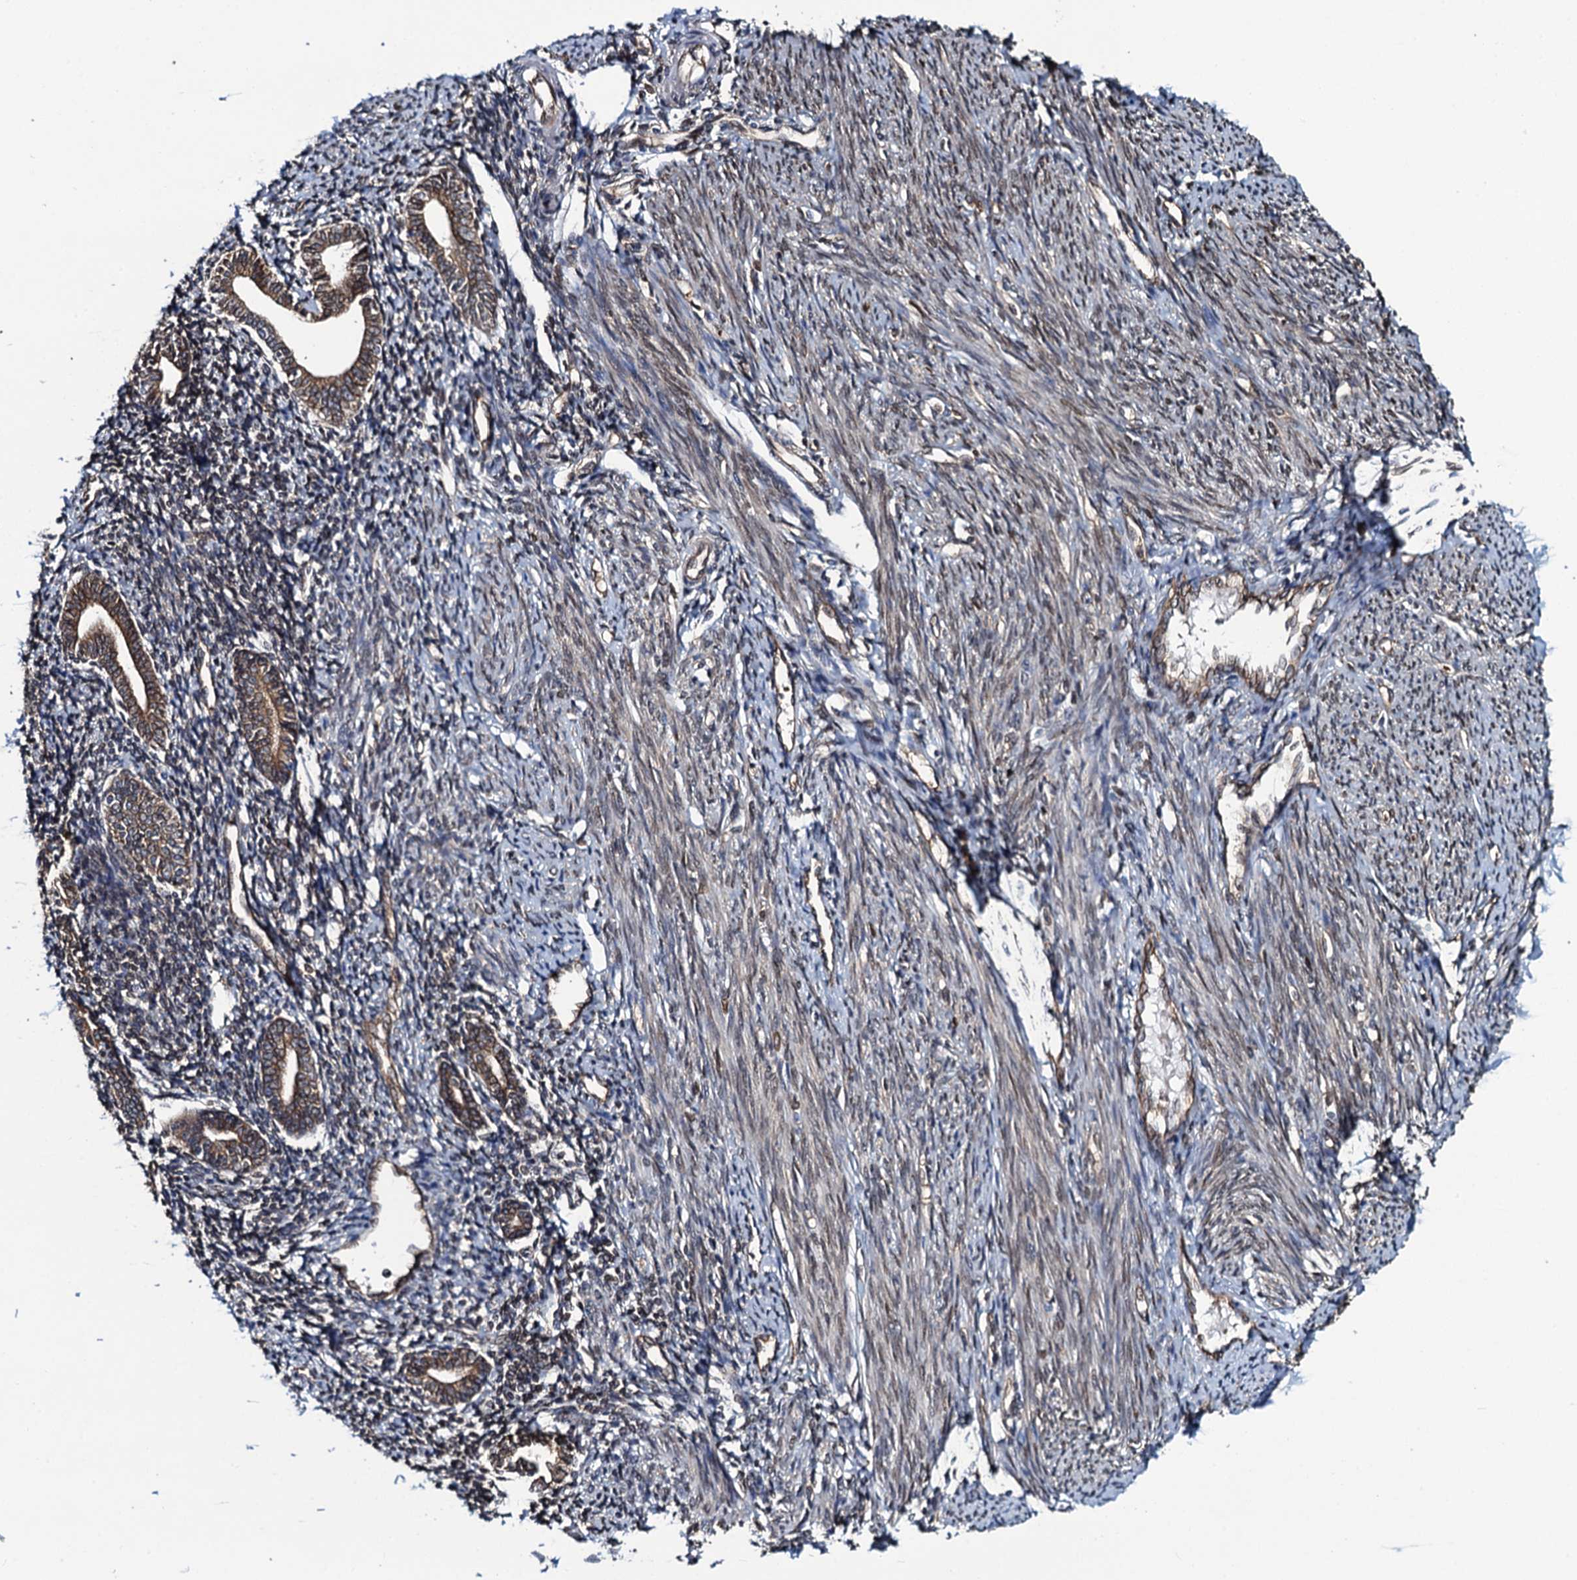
{"staining": {"intensity": "moderate", "quantity": "<25%", "location": "cytoplasmic/membranous"}, "tissue": "endometrium", "cell_type": "Cells in endometrial stroma", "image_type": "normal", "snomed": [{"axis": "morphology", "description": "Normal tissue, NOS"}, {"axis": "topography", "description": "Endometrium"}], "caption": "The immunohistochemical stain shows moderate cytoplasmic/membranous expression in cells in endometrial stroma of unremarkable endometrium.", "gene": "EVX2", "patient": {"sex": "female", "age": 56}}